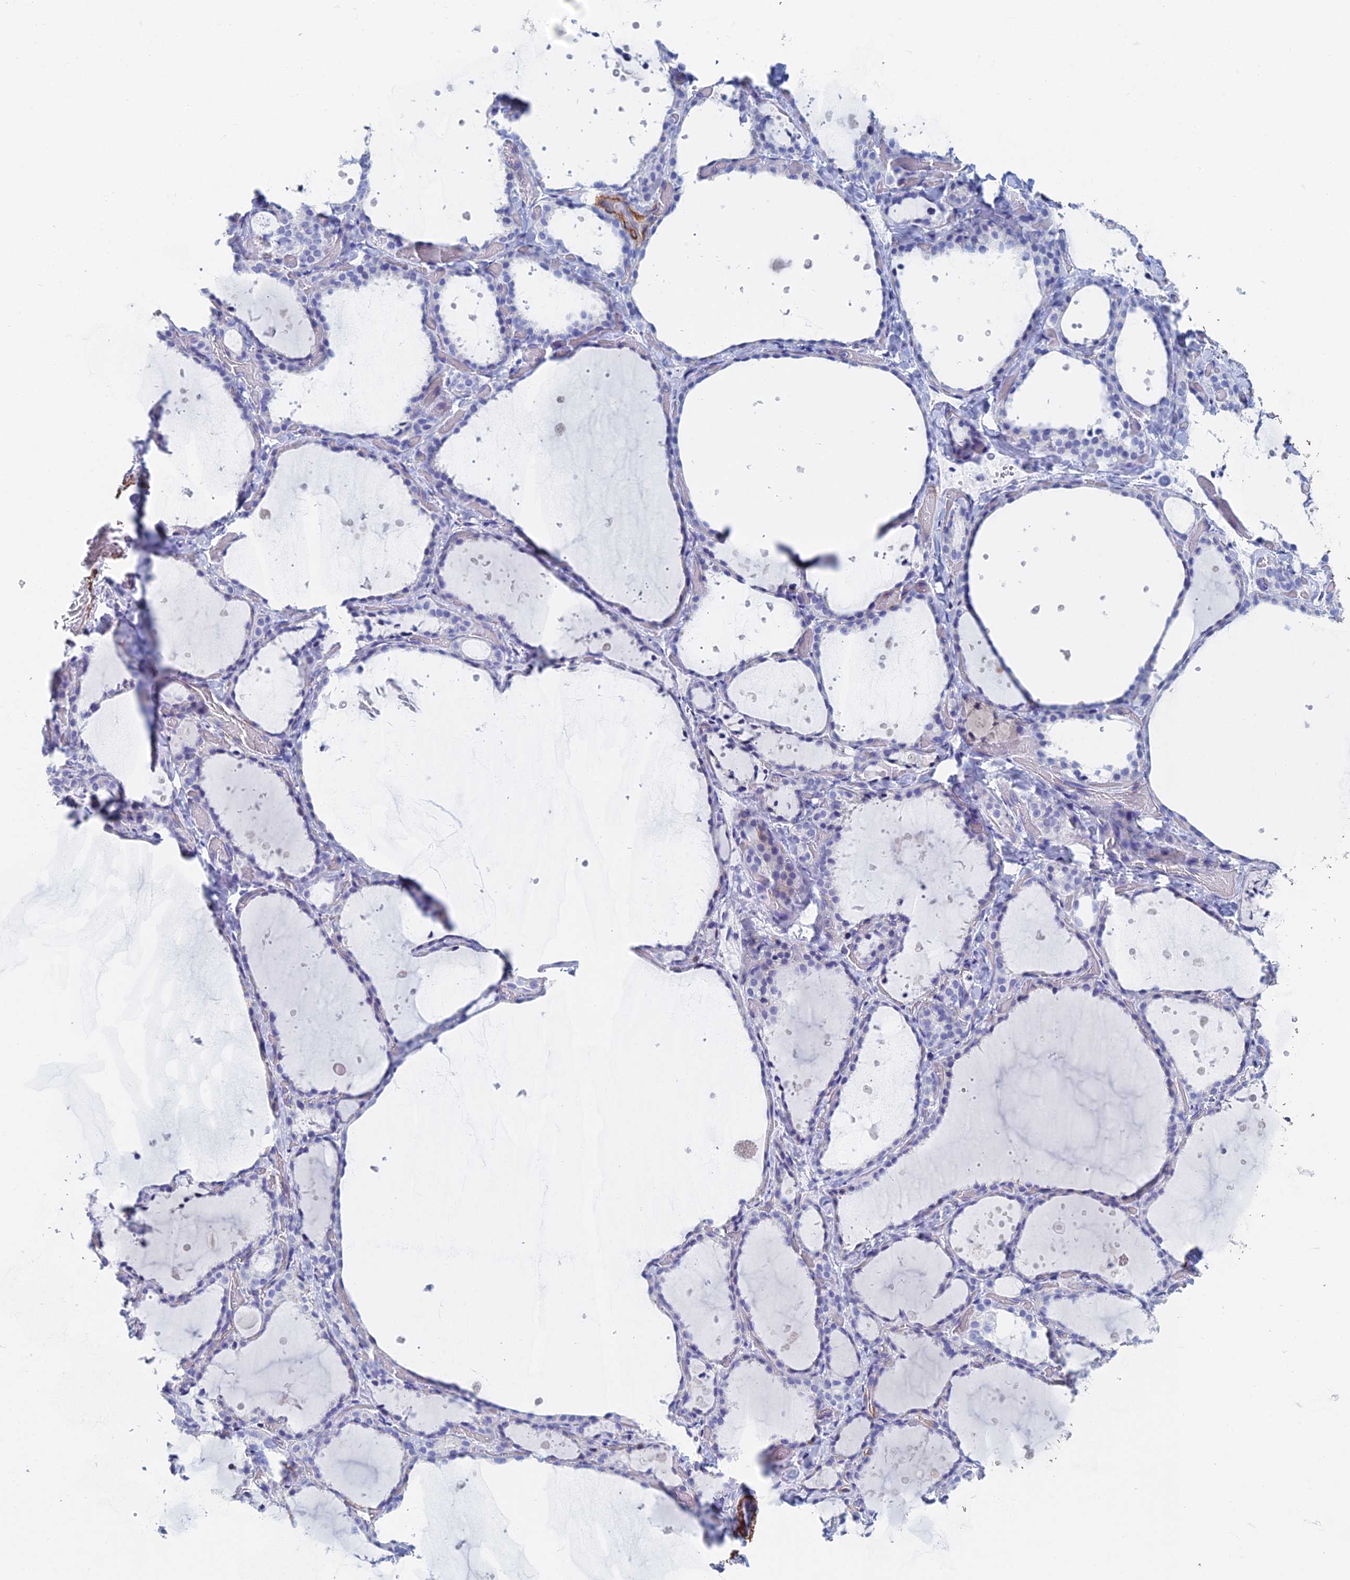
{"staining": {"intensity": "negative", "quantity": "none", "location": "none"}, "tissue": "thyroid gland", "cell_type": "Glandular cells", "image_type": "normal", "snomed": [{"axis": "morphology", "description": "Normal tissue, NOS"}, {"axis": "topography", "description": "Thyroid gland"}], "caption": "High magnification brightfield microscopy of benign thyroid gland stained with DAB (3,3'-diaminobenzidine) (brown) and counterstained with hematoxylin (blue): glandular cells show no significant positivity. Brightfield microscopy of immunohistochemistry (IHC) stained with DAB (brown) and hematoxylin (blue), captured at high magnification.", "gene": "KCNK18", "patient": {"sex": "female", "age": 44}}